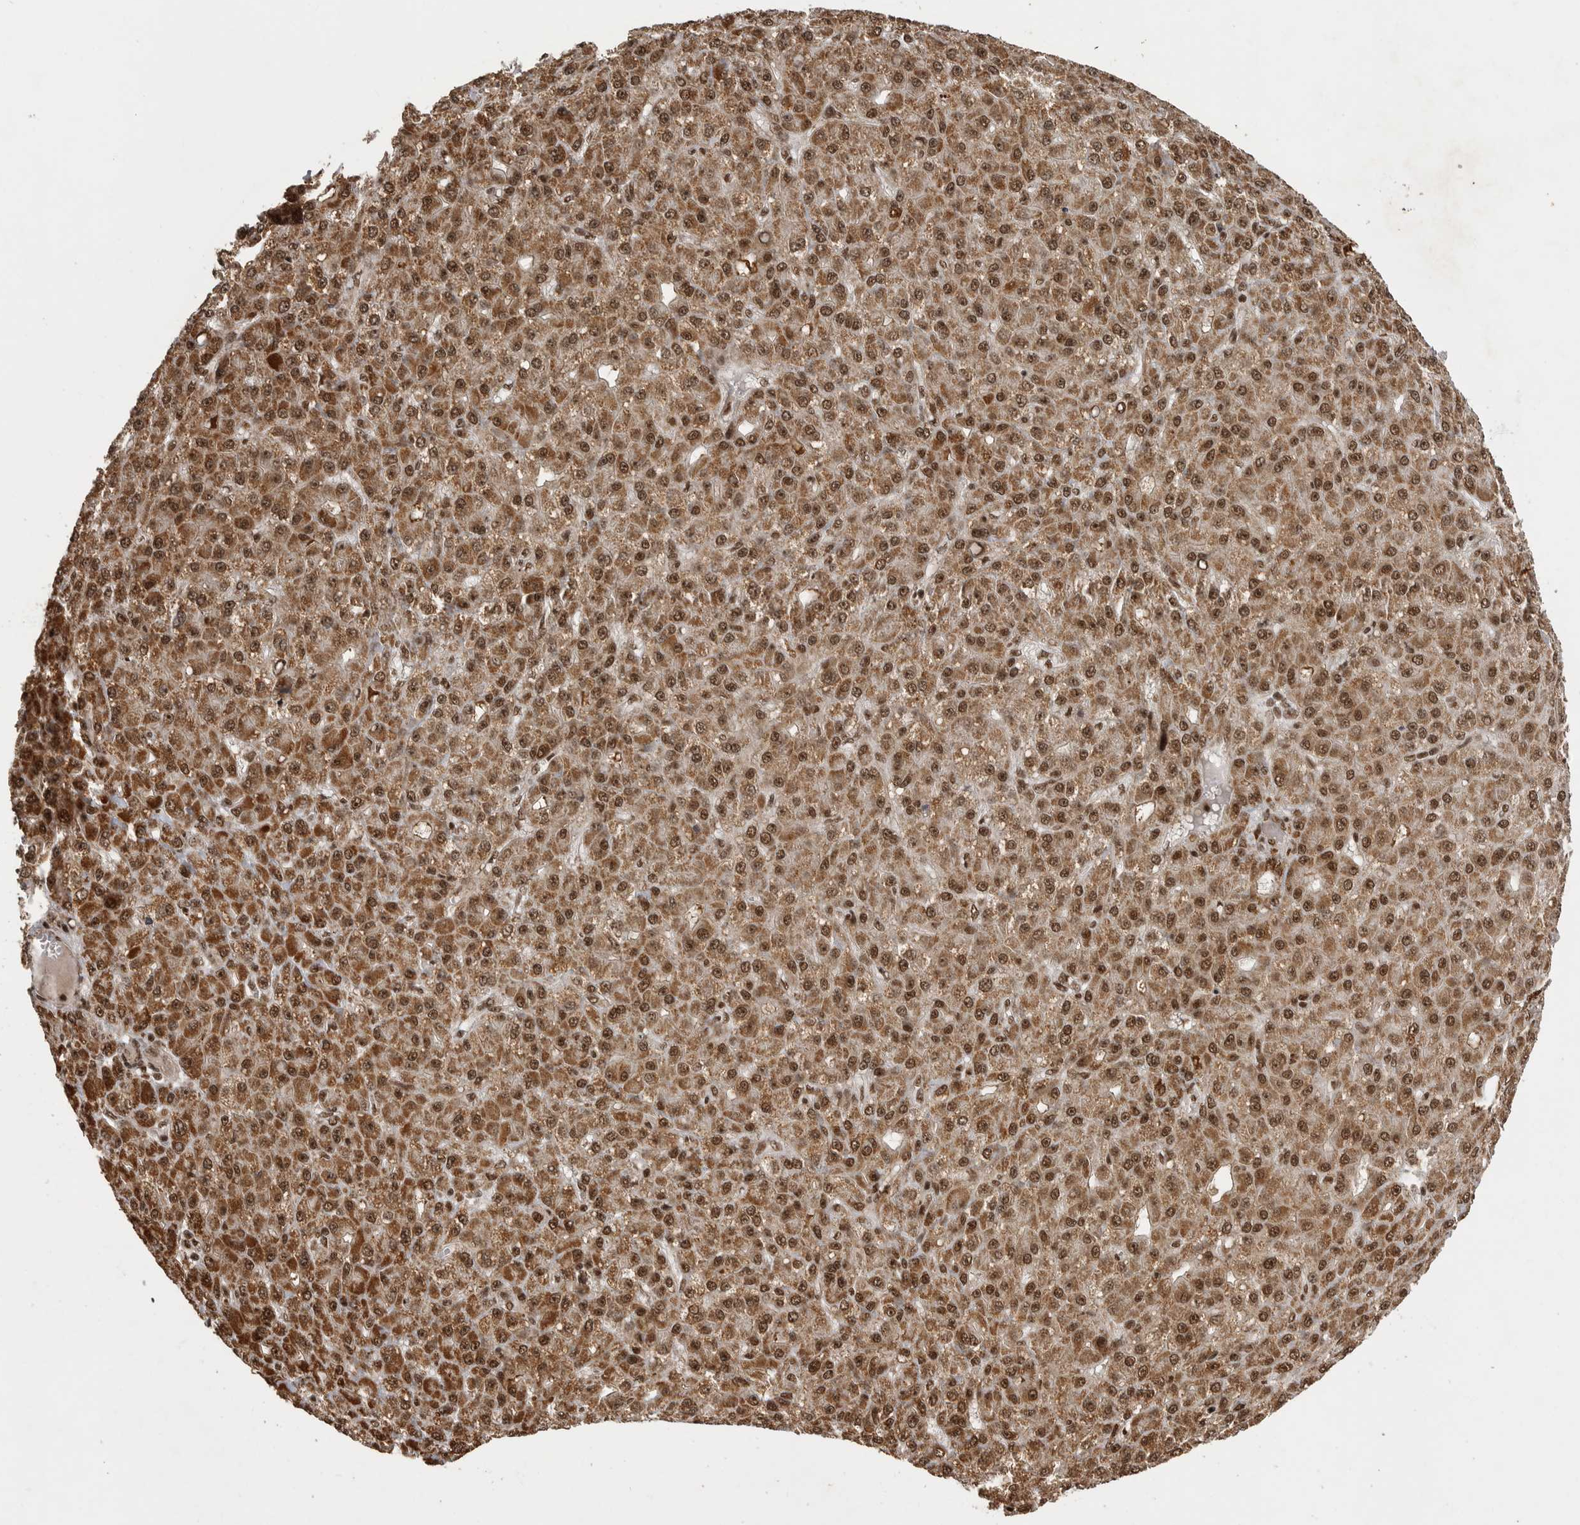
{"staining": {"intensity": "moderate", "quantity": ">75%", "location": "cytoplasmic/membranous,nuclear"}, "tissue": "liver cancer", "cell_type": "Tumor cells", "image_type": "cancer", "snomed": [{"axis": "morphology", "description": "Carcinoma, Hepatocellular, NOS"}, {"axis": "topography", "description": "Liver"}], "caption": "High-power microscopy captured an immunohistochemistry micrograph of hepatocellular carcinoma (liver), revealing moderate cytoplasmic/membranous and nuclear positivity in about >75% of tumor cells. The staining is performed using DAB brown chromogen to label protein expression. The nuclei are counter-stained blue using hematoxylin.", "gene": "PPP1R8", "patient": {"sex": "male", "age": 67}}